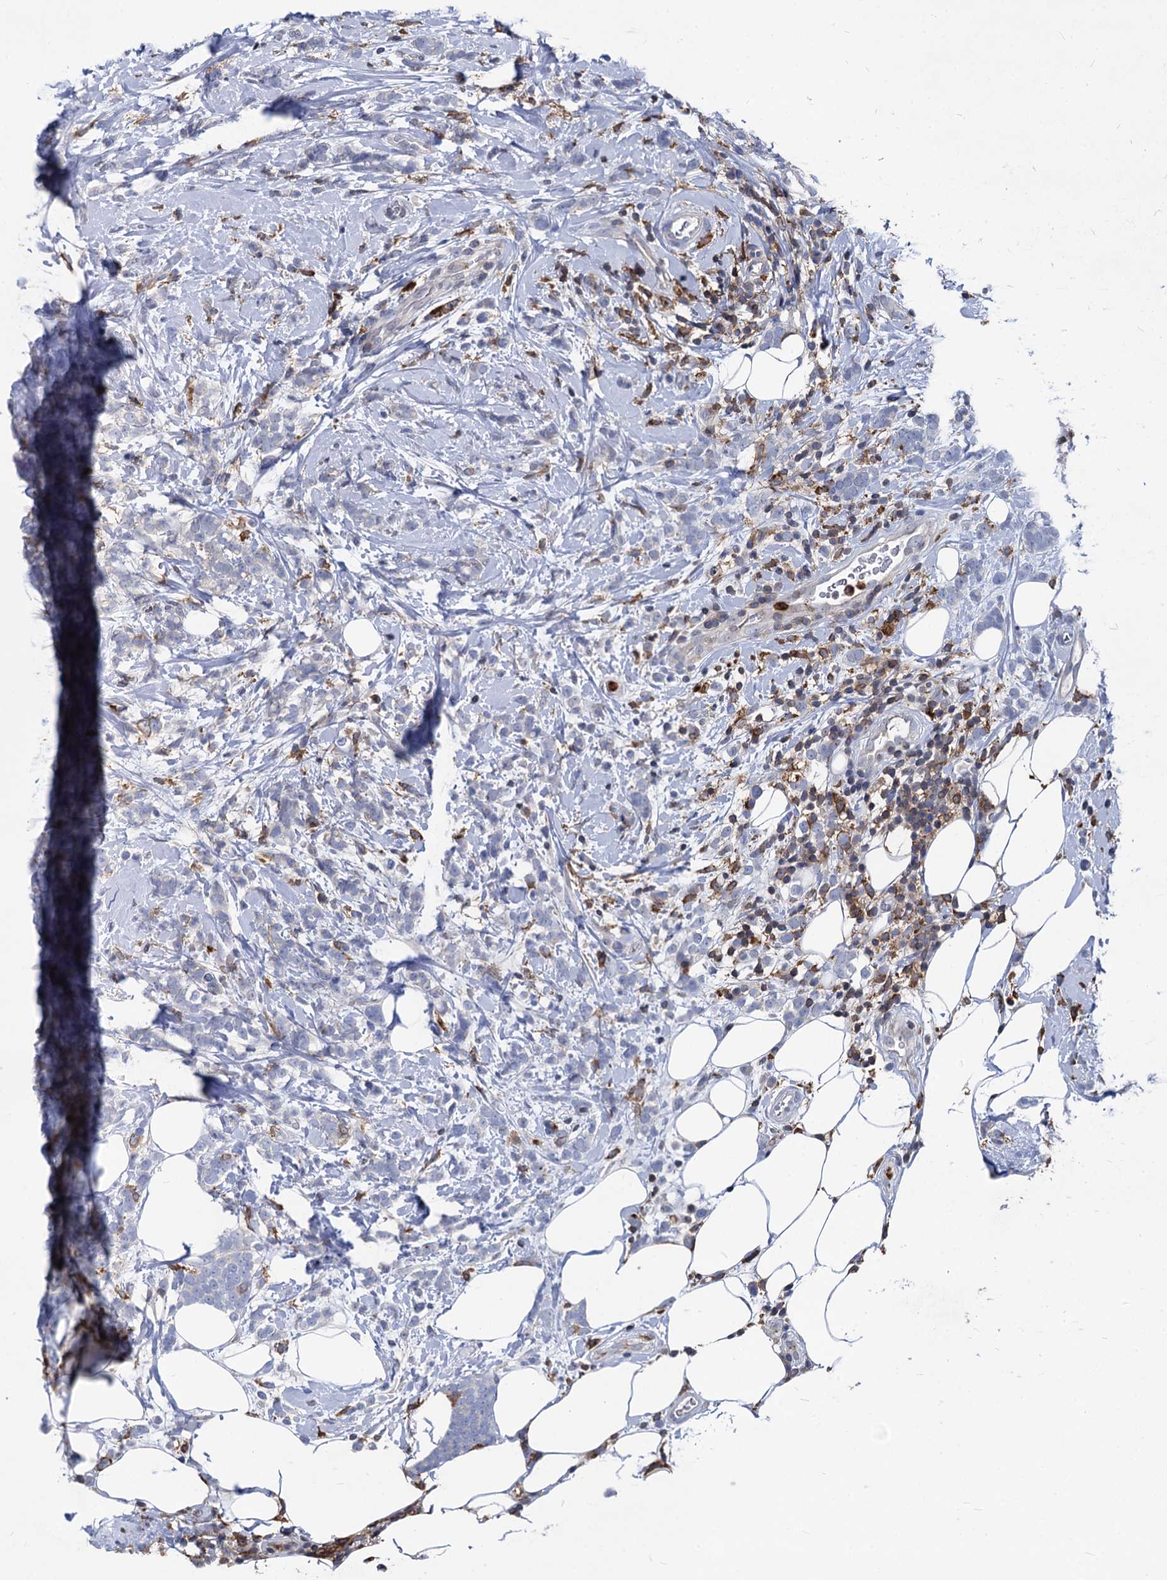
{"staining": {"intensity": "negative", "quantity": "none", "location": "none"}, "tissue": "breast cancer", "cell_type": "Tumor cells", "image_type": "cancer", "snomed": [{"axis": "morphology", "description": "Lobular carcinoma"}, {"axis": "topography", "description": "Breast"}], "caption": "Immunohistochemistry photomicrograph of neoplastic tissue: human breast lobular carcinoma stained with DAB exhibits no significant protein staining in tumor cells. The staining was performed using DAB (3,3'-diaminobenzidine) to visualize the protein expression in brown, while the nuclei were stained in blue with hematoxylin (Magnification: 20x).", "gene": "RHOG", "patient": {"sex": "female", "age": 58}}